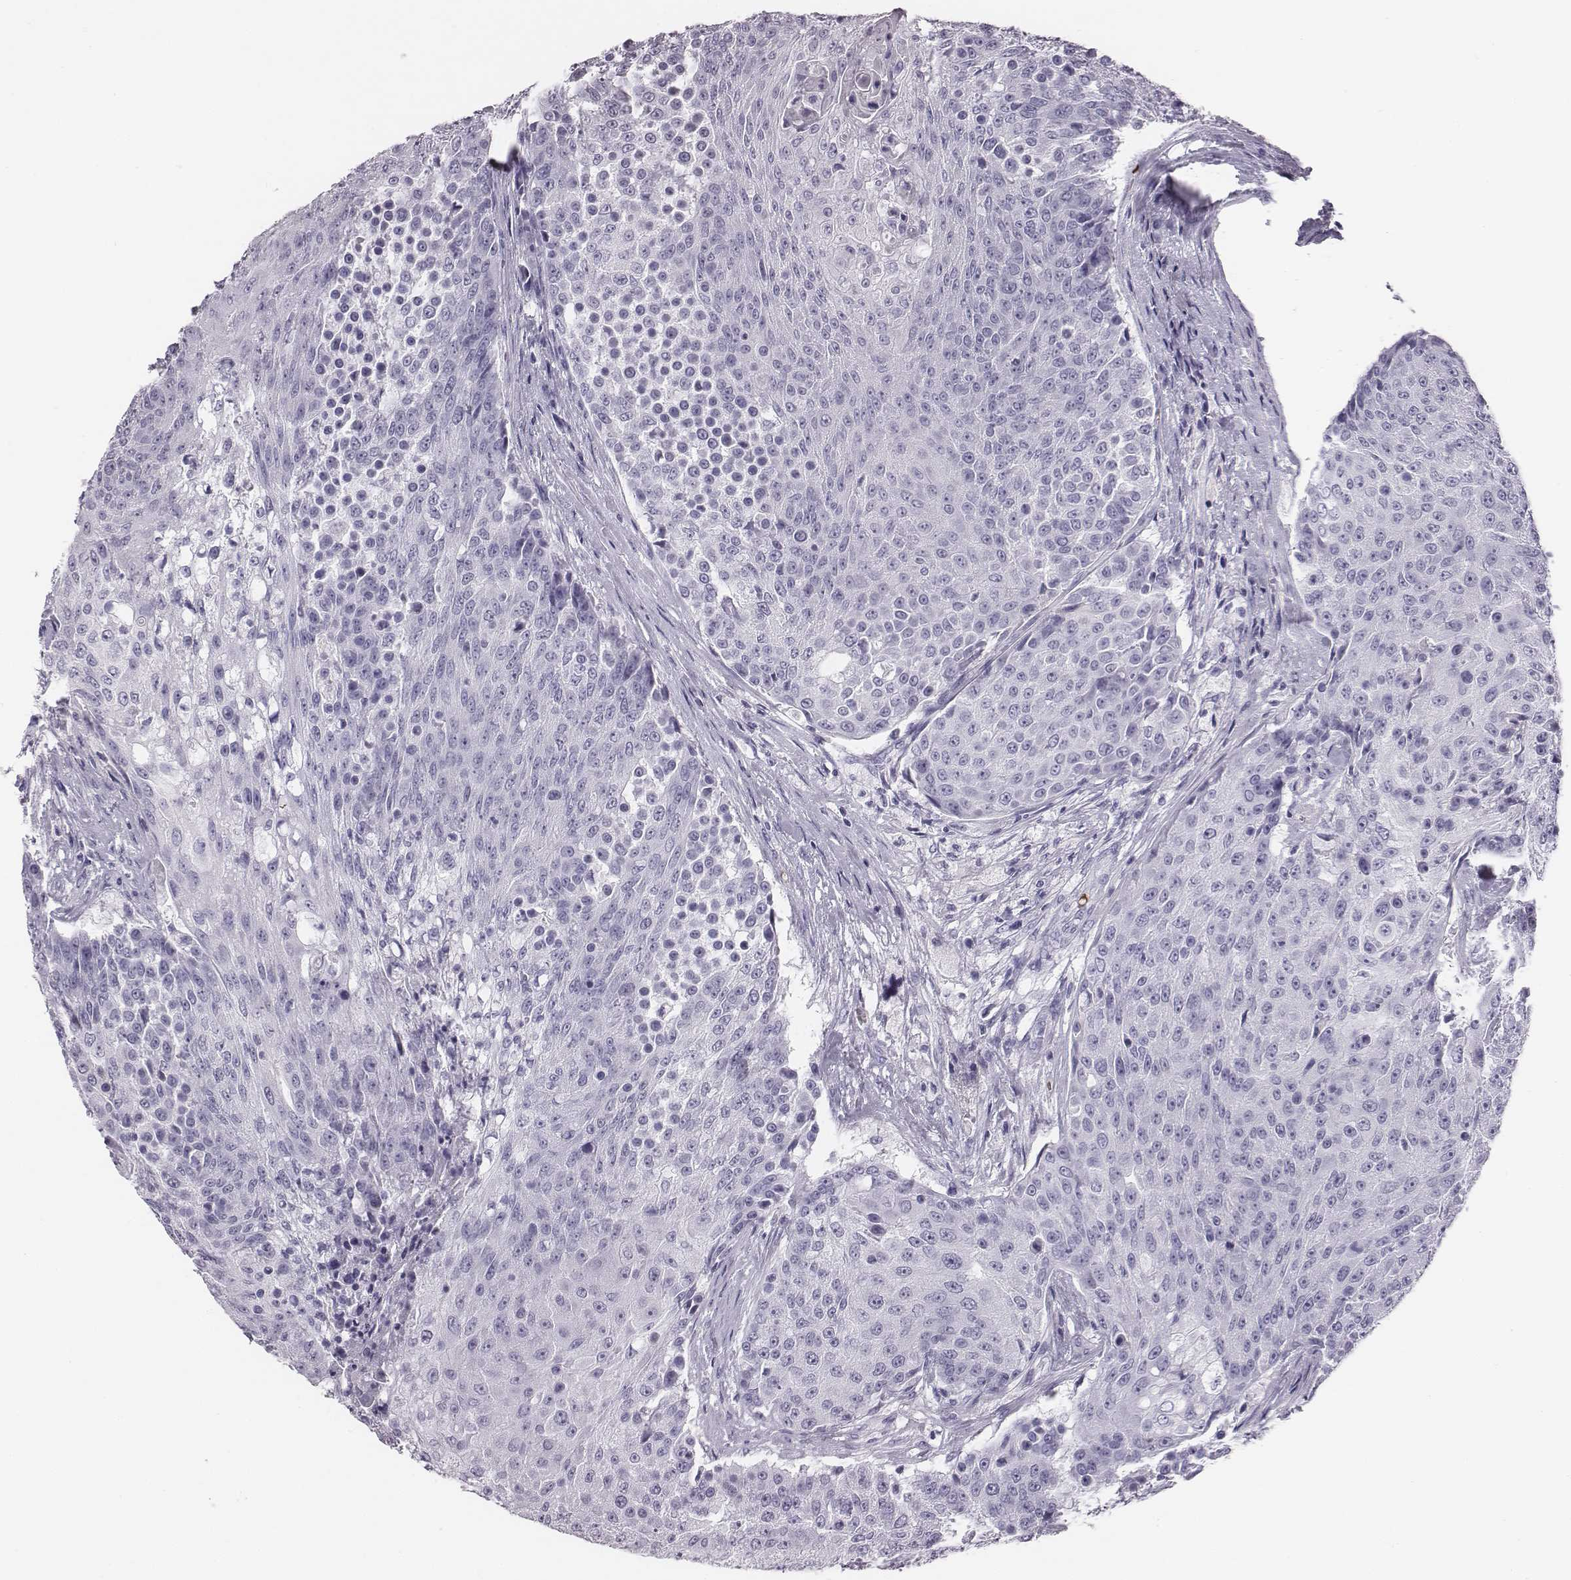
{"staining": {"intensity": "negative", "quantity": "none", "location": "none"}, "tissue": "urothelial cancer", "cell_type": "Tumor cells", "image_type": "cancer", "snomed": [{"axis": "morphology", "description": "Urothelial carcinoma, High grade"}, {"axis": "topography", "description": "Urinary bladder"}], "caption": "This photomicrograph is of urothelial cancer stained with IHC to label a protein in brown with the nuclei are counter-stained blue. There is no expression in tumor cells.", "gene": "HBZ", "patient": {"sex": "female", "age": 63}}